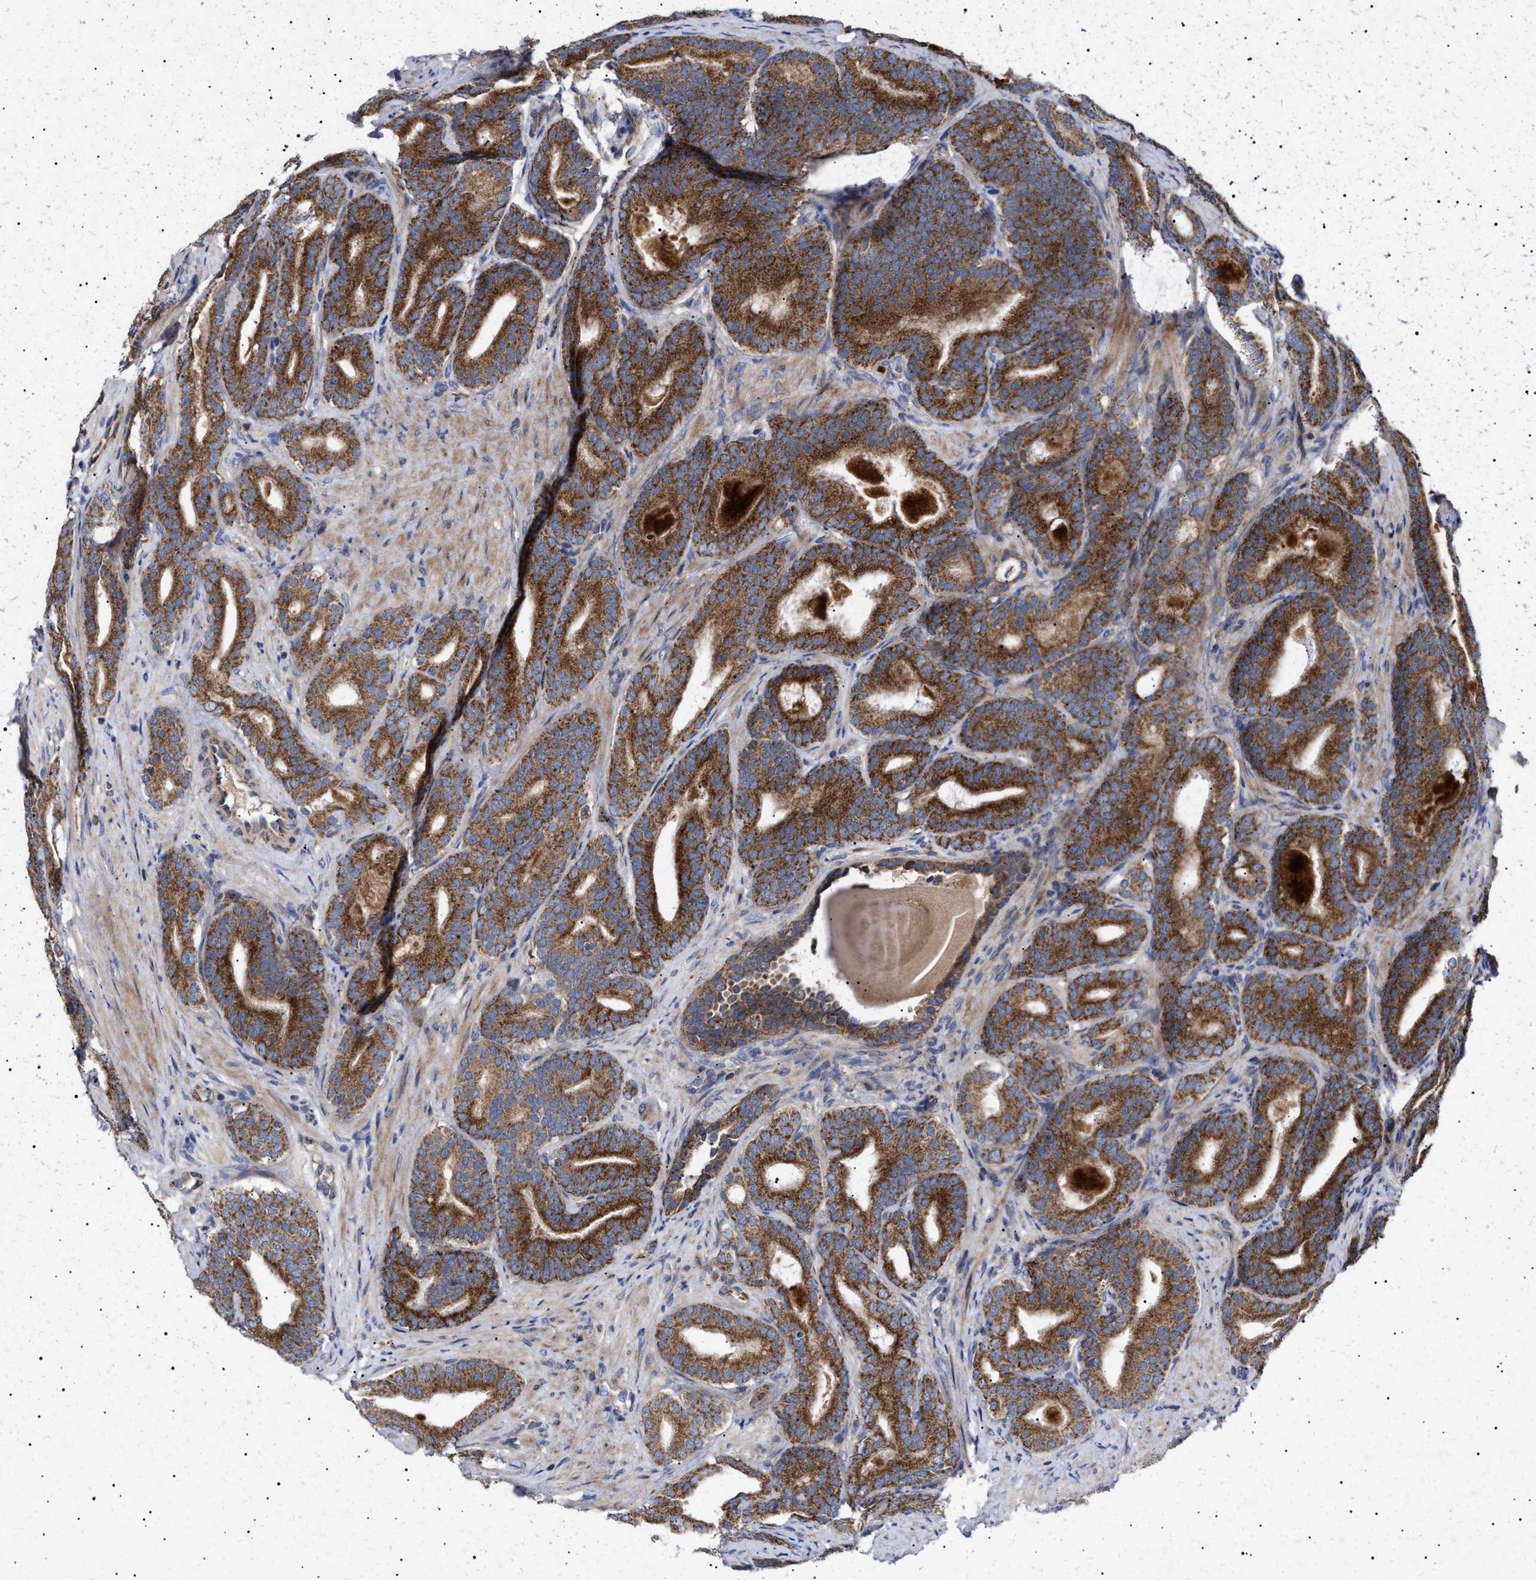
{"staining": {"intensity": "strong", "quantity": ">75%", "location": "cytoplasmic/membranous"}, "tissue": "prostate cancer", "cell_type": "Tumor cells", "image_type": "cancer", "snomed": [{"axis": "morphology", "description": "Adenocarcinoma, High grade"}, {"axis": "topography", "description": "Prostate"}], "caption": "Prostate cancer stained with a brown dye demonstrates strong cytoplasmic/membranous positive expression in about >75% of tumor cells.", "gene": "MRPL10", "patient": {"sex": "male", "age": 60}}